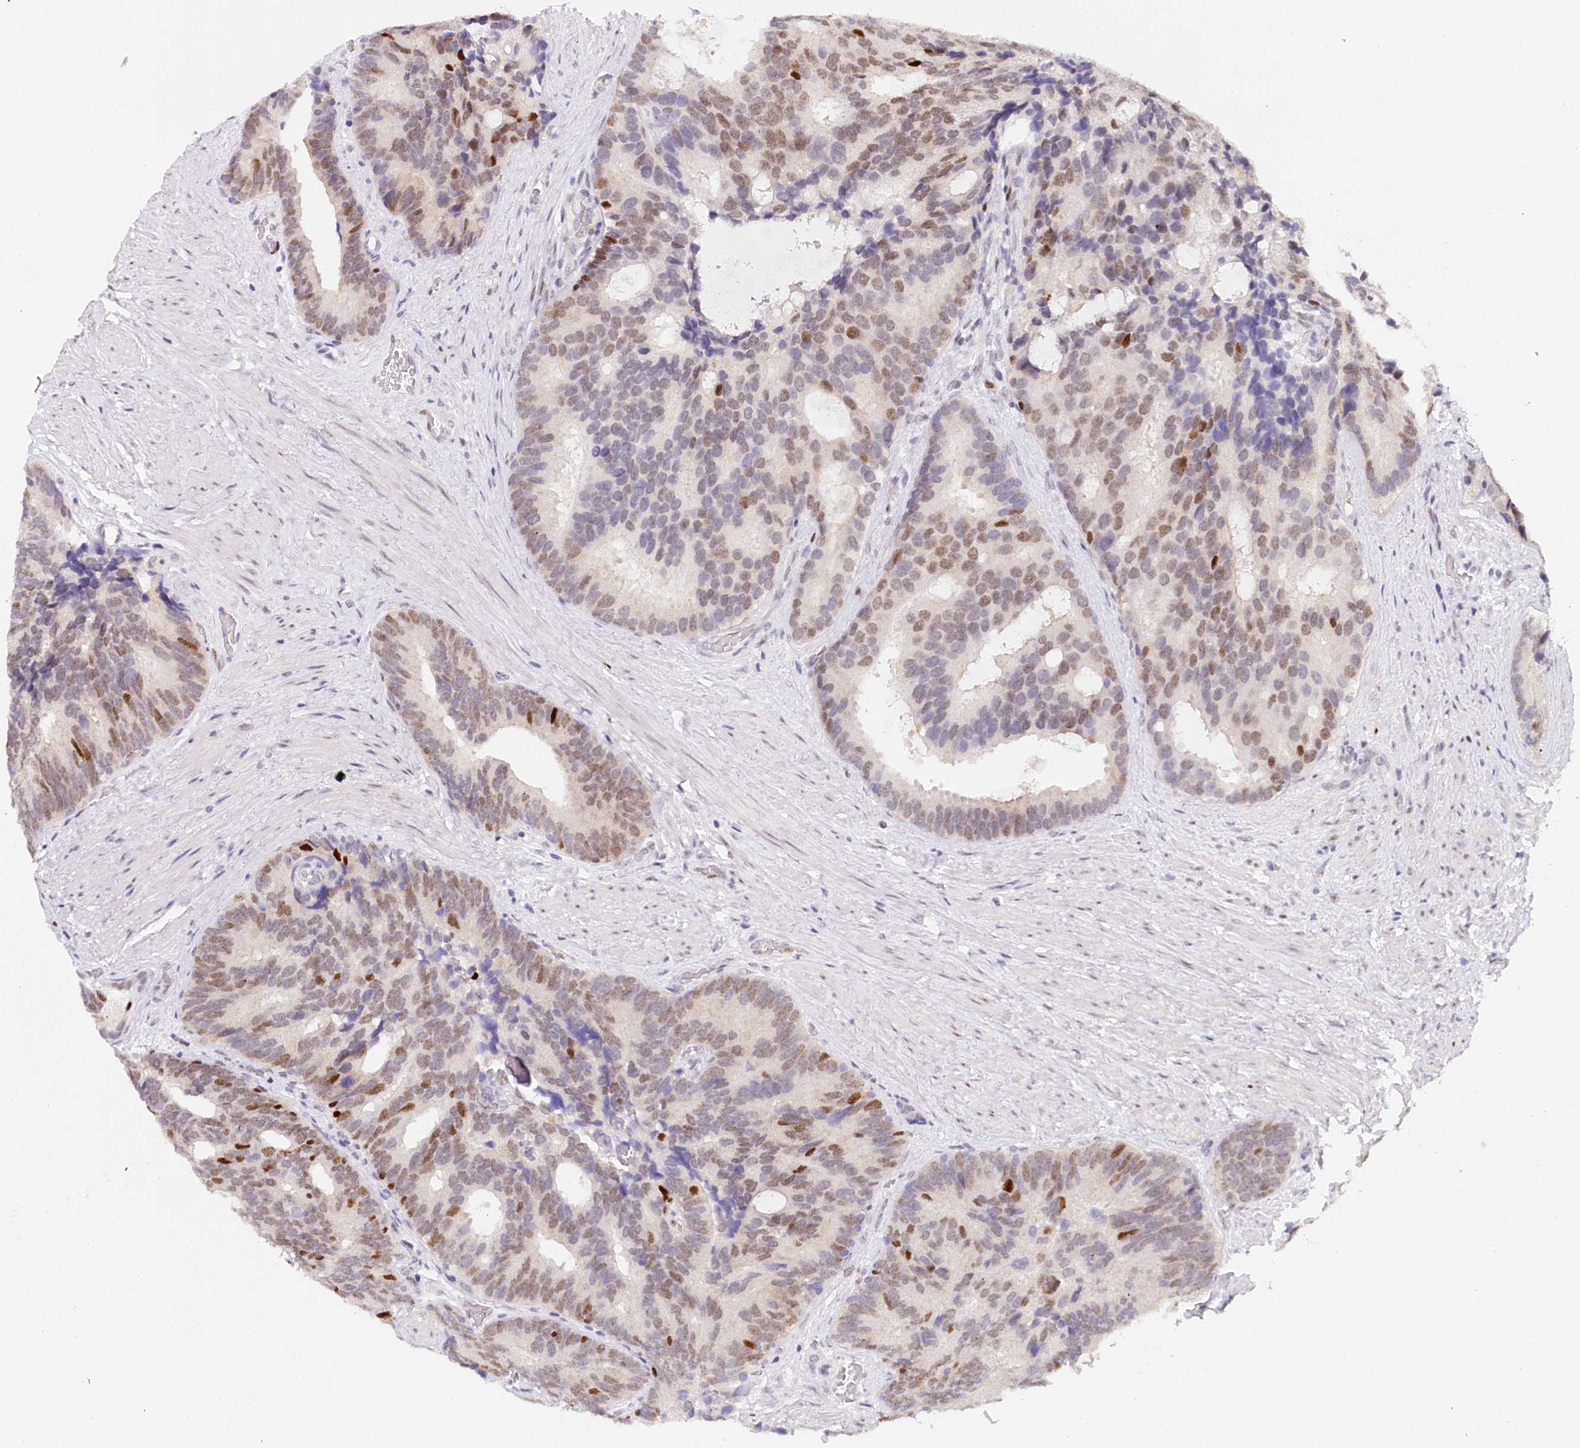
{"staining": {"intensity": "moderate", "quantity": "25%-75%", "location": "nuclear"}, "tissue": "prostate cancer", "cell_type": "Tumor cells", "image_type": "cancer", "snomed": [{"axis": "morphology", "description": "Adenocarcinoma, Low grade"}, {"axis": "topography", "description": "Prostate"}], "caption": "Immunohistochemistry (DAB (3,3'-diaminobenzidine)) staining of prostate adenocarcinoma (low-grade) exhibits moderate nuclear protein expression in approximately 25%-75% of tumor cells.", "gene": "TP53", "patient": {"sex": "male", "age": 71}}